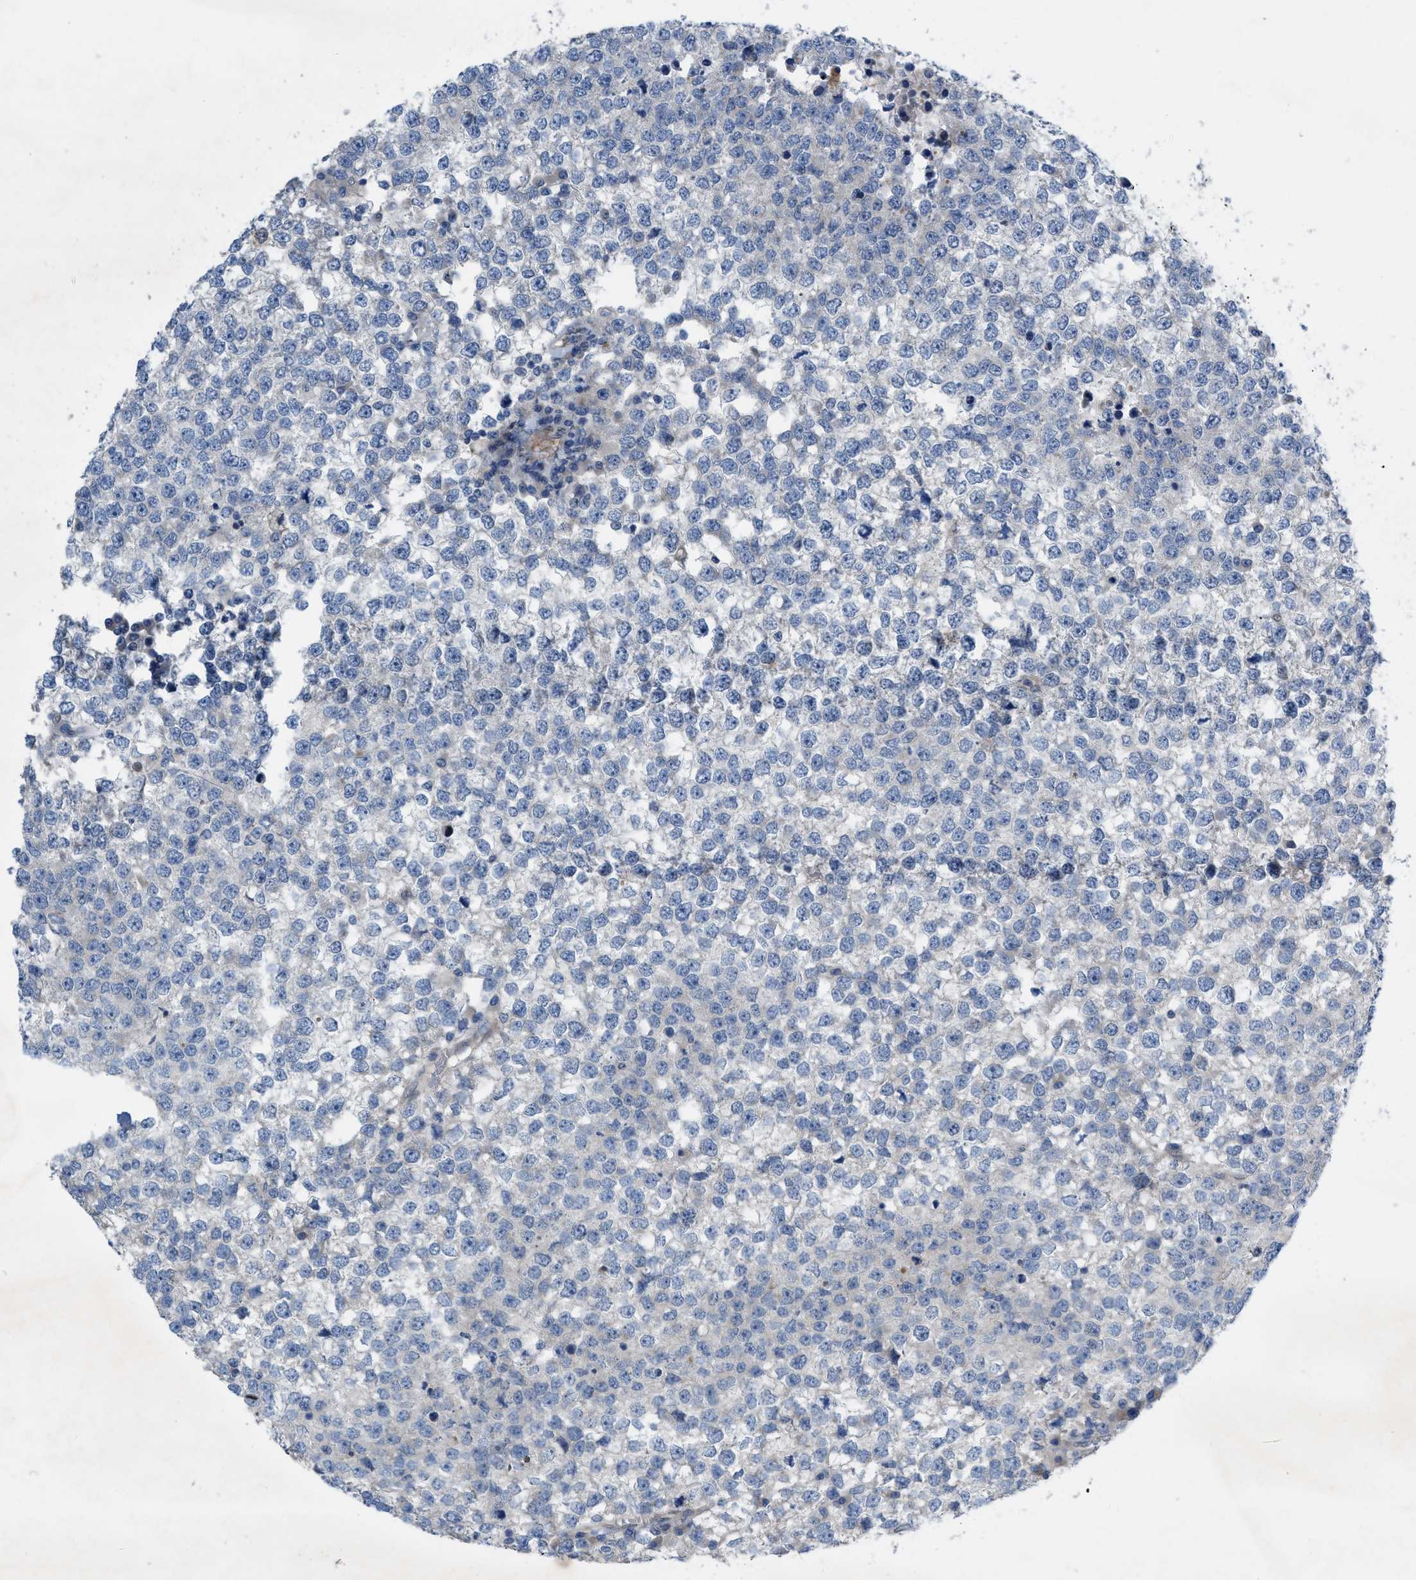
{"staining": {"intensity": "negative", "quantity": "none", "location": "none"}, "tissue": "testis cancer", "cell_type": "Tumor cells", "image_type": "cancer", "snomed": [{"axis": "morphology", "description": "Seminoma, NOS"}, {"axis": "topography", "description": "Testis"}], "caption": "There is no significant positivity in tumor cells of testis cancer (seminoma).", "gene": "NDEL1", "patient": {"sex": "male", "age": 65}}